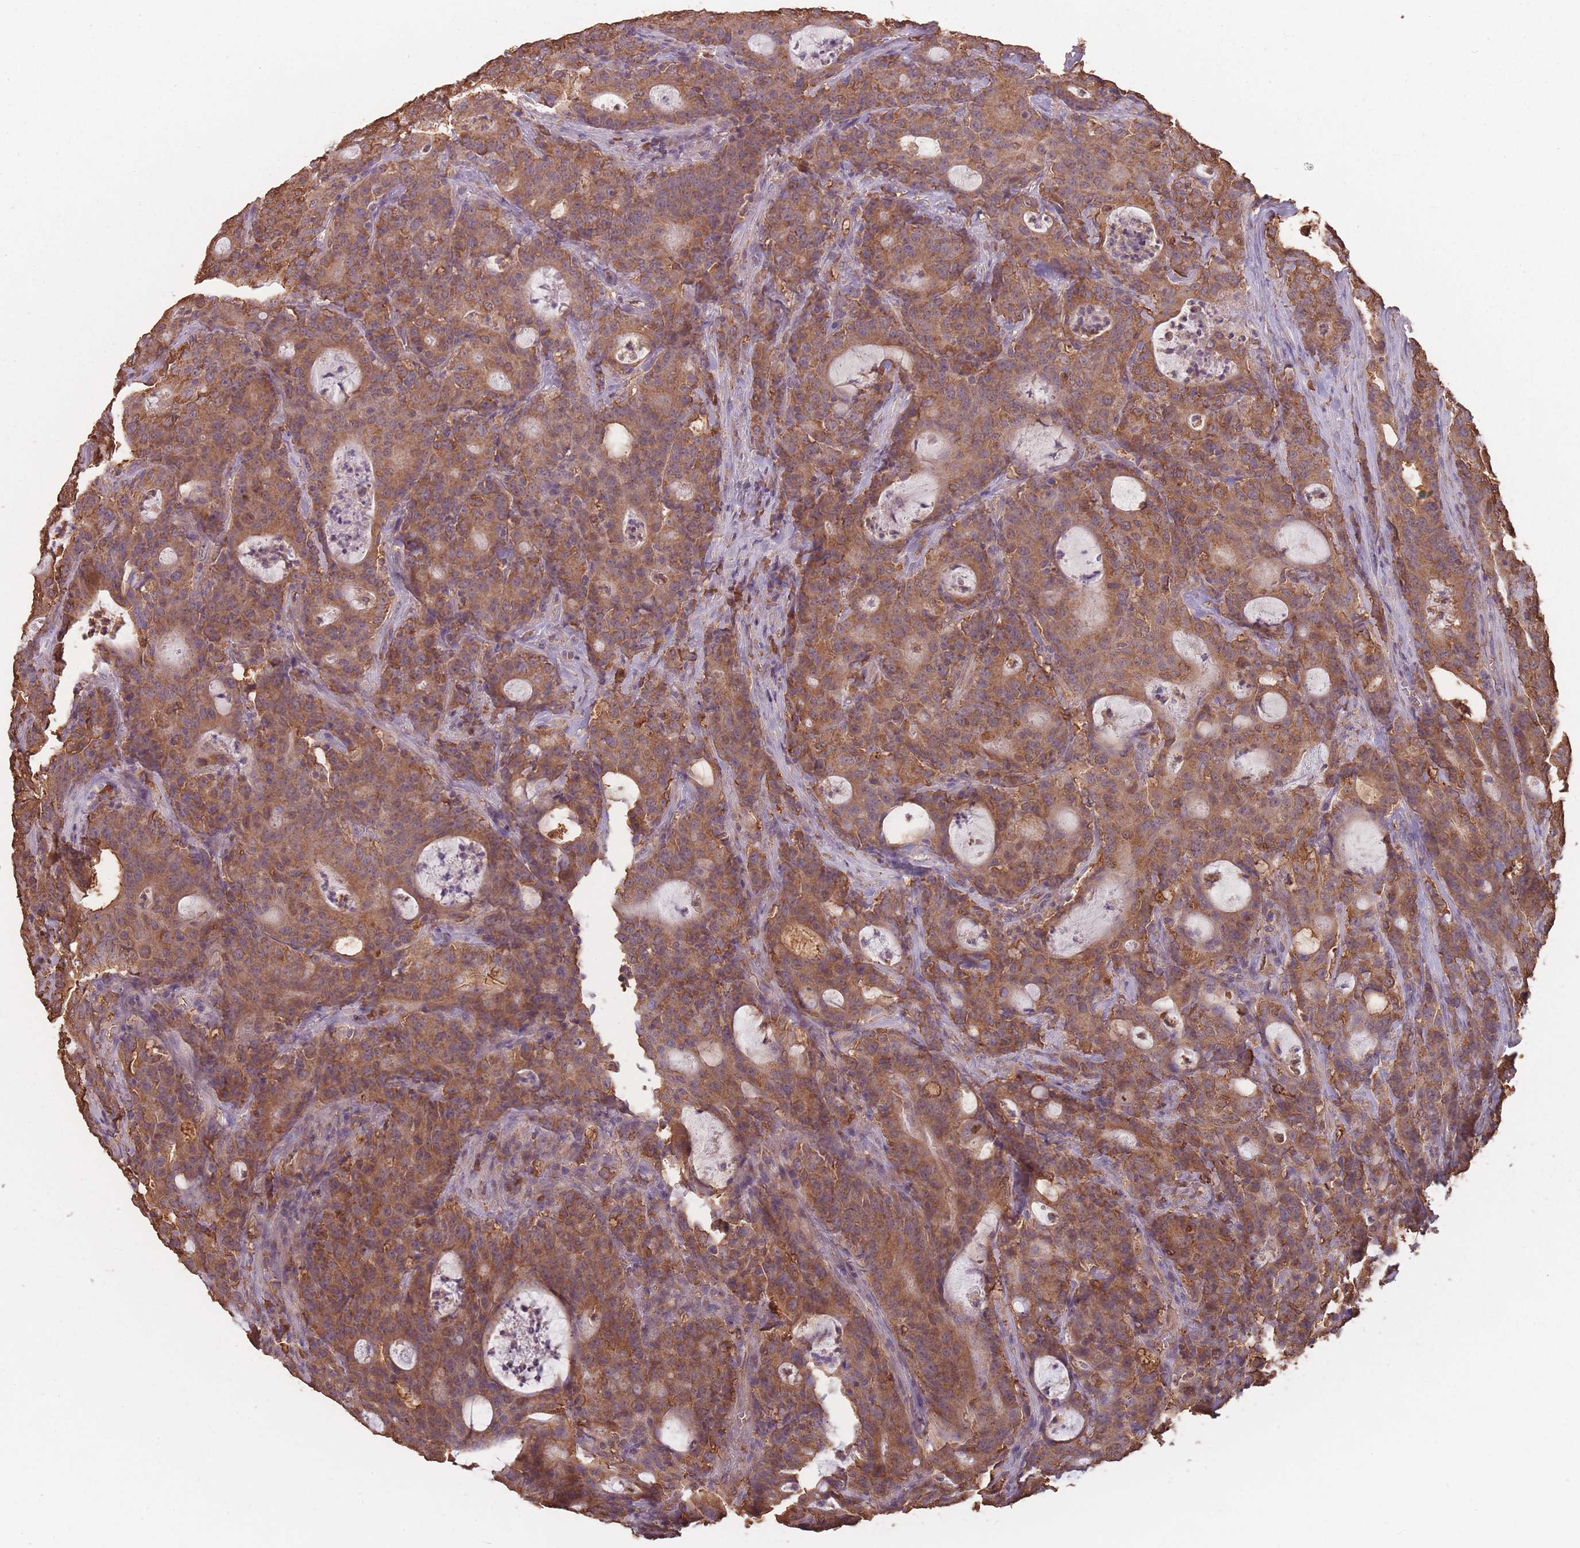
{"staining": {"intensity": "moderate", "quantity": ">75%", "location": "cytoplasmic/membranous"}, "tissue": "colorectal cancer", "cell_type": "Tumor cells", "image_type": "cancer", "snomed": [{"axis": "morphology", "description": "Adenocarcinoma, NOS"}, {"axis": "topography", "description": "Colon"}], "caption": "Moderate cytoplasmic/membranous positivity for a protein is appreciated in about >75% of tumor cells of adenocarcinoma (colorectal) using immunohistochemistry (IHC).", "gene": "SANBR", "patient": {"sex": "male", "age": 83}}